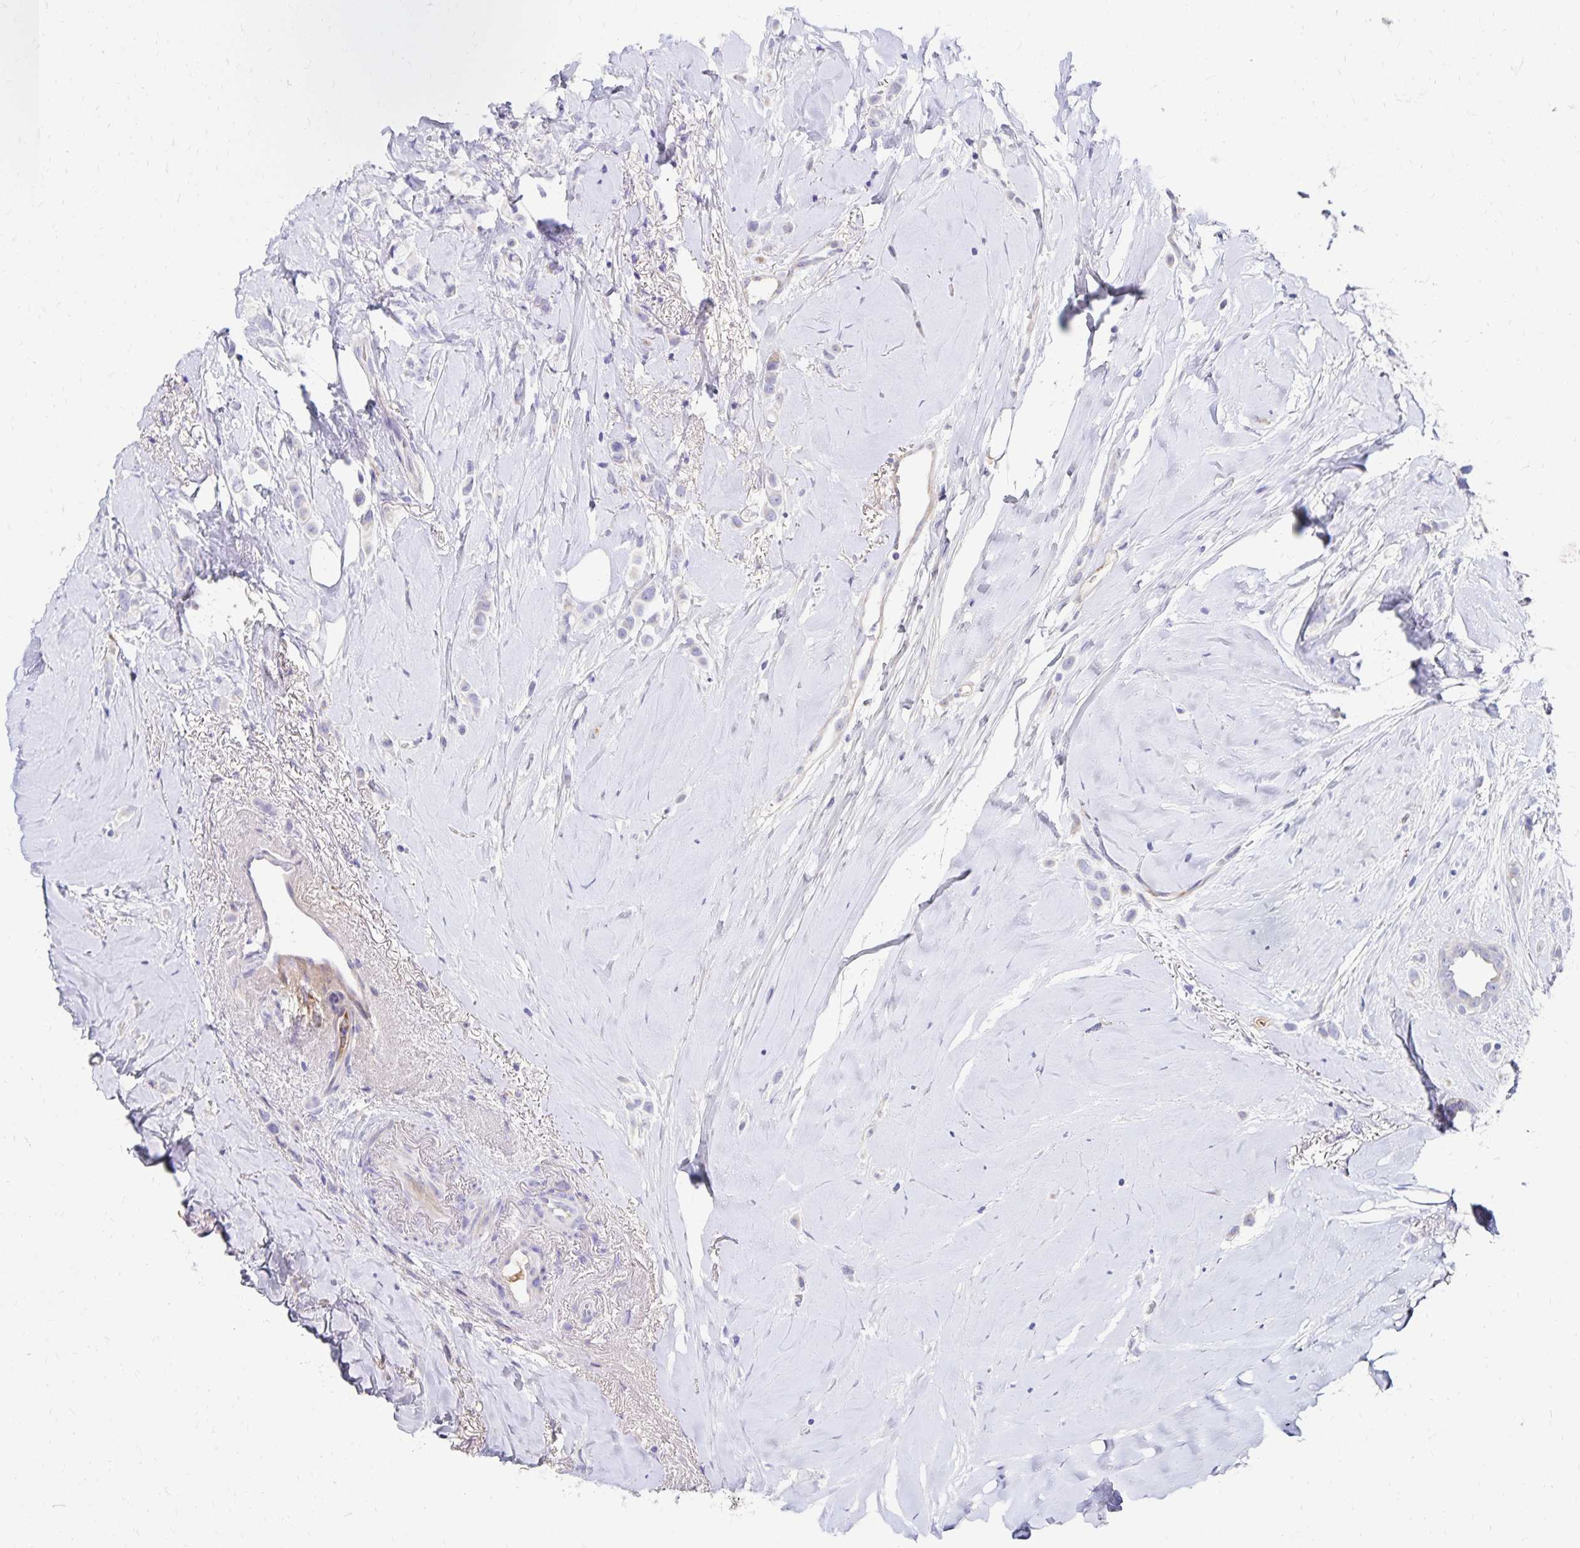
{"staining": {"intensity": "negative", "quantity": "none", "location": "none"}, "tissue": "breast cancer", "cell_type": "Tumor cells", "image_type": "cancer", "snomed": [{"axis": "morphology", "description": "Lobular carcinoma"}, {"axis": "topography", "description": "Breast"}], "caption": "Immunohistochemistry (IHC) of human breast cancer displays no staining in tumor cells.", "gene": "NECAP1", "patient": {"sex": "female", "age": 66}}